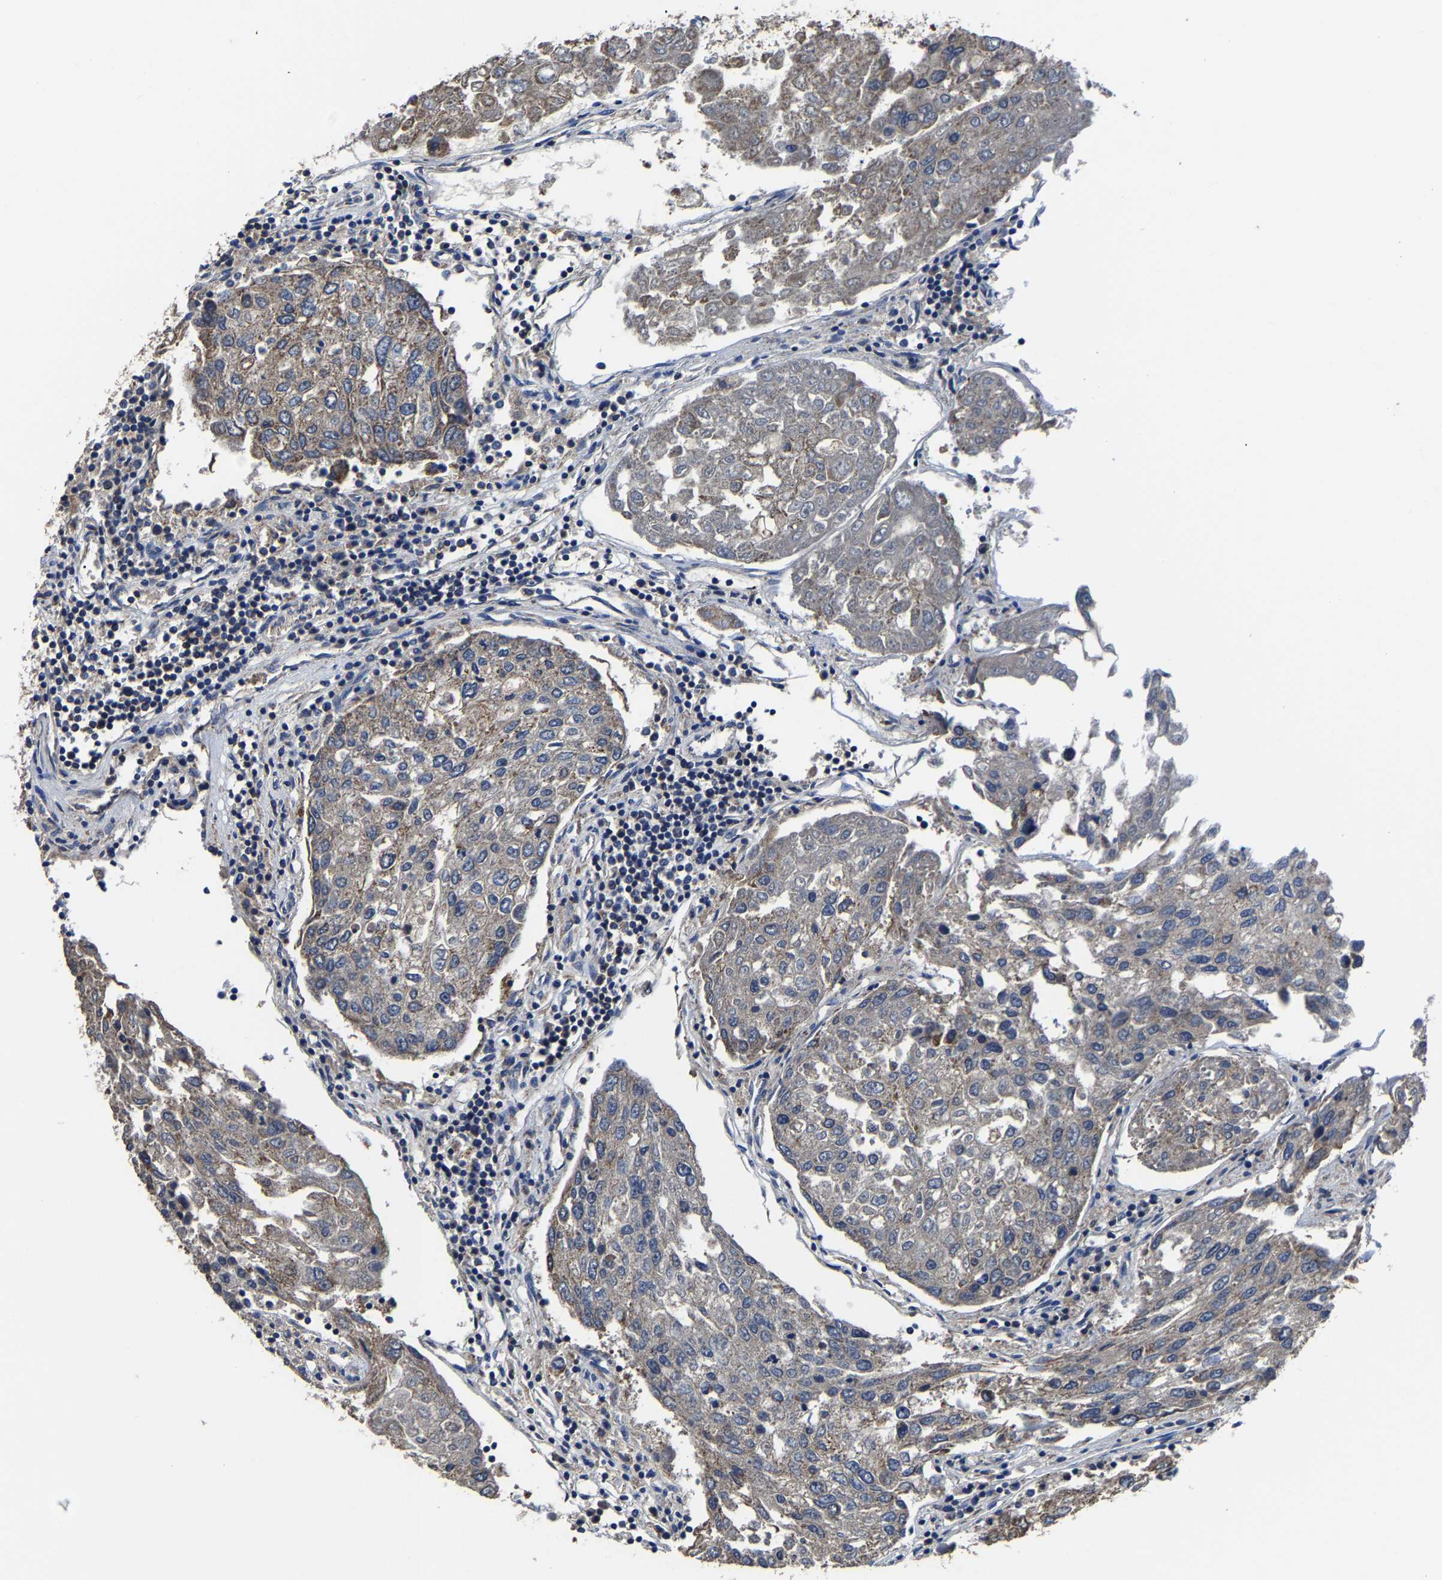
{"staining": {"intensity": "weak", "quantity": "25%-75%", "location": "cytoplasmic/membranous"}, "tissue": "urothelial cancer", "cell_type": "Tumor cells", "image_type": "cancer", "snomed": [{"axis": "morphology", "description": "Urothelial carcinoma, High grade"}, {"axis": "topography", "description": "Lymph node"}, {"axis": "topography", "description": "Urinary bladder"}], "caption": "Immunohistochemistry (IHC) (DAB) staining of high-grade urothelial carcinoma reveals weak cytoplasmic/membranous protein staining in approximately 25%-75% of tumor cells.", "gene": "ZCCHC7", "patient": {"sex": "male", "age": 51}}